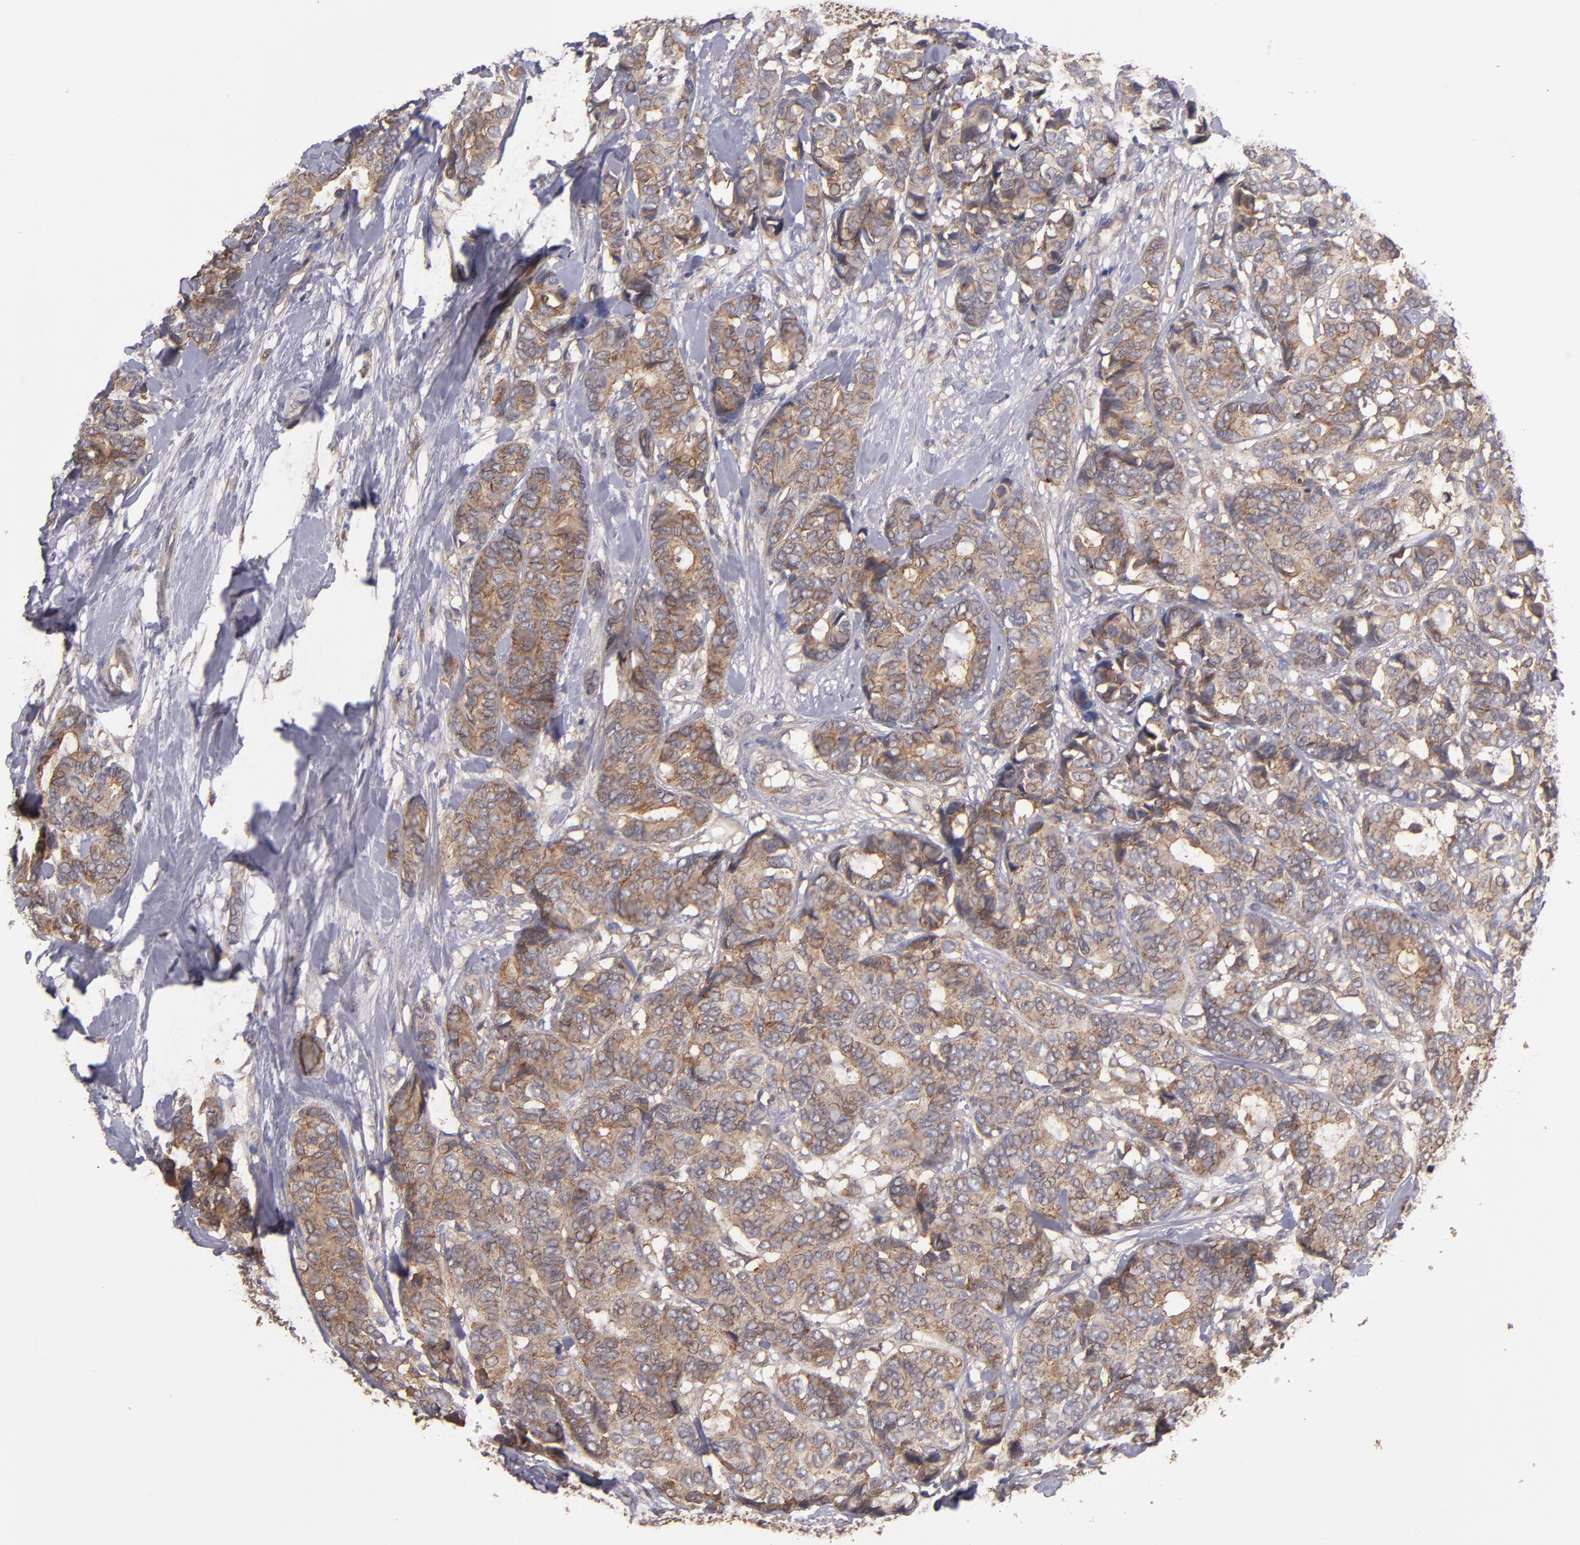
{"staining": {"intensity": "moderate", "quantity": ">75%", "location": "cytoplasmic/membranous"}, "tissue": "breast cancer", "cell_type": "Tumor cells", "image_type": "cancer", "snomed": [{"axis": "morphology", "description": "Duct carcinoma"}, {"axis": "topography", "description": "Breast"}], "caption": "IHC image of human intraductal carcinoma (breast) stained for a protein (brown), which shows medium levels of moderate cytoplasmic/membranous expression in about >75% of tumor cells.", "gene": "NF2", "patient": {"sex": "female", "age": 87}}